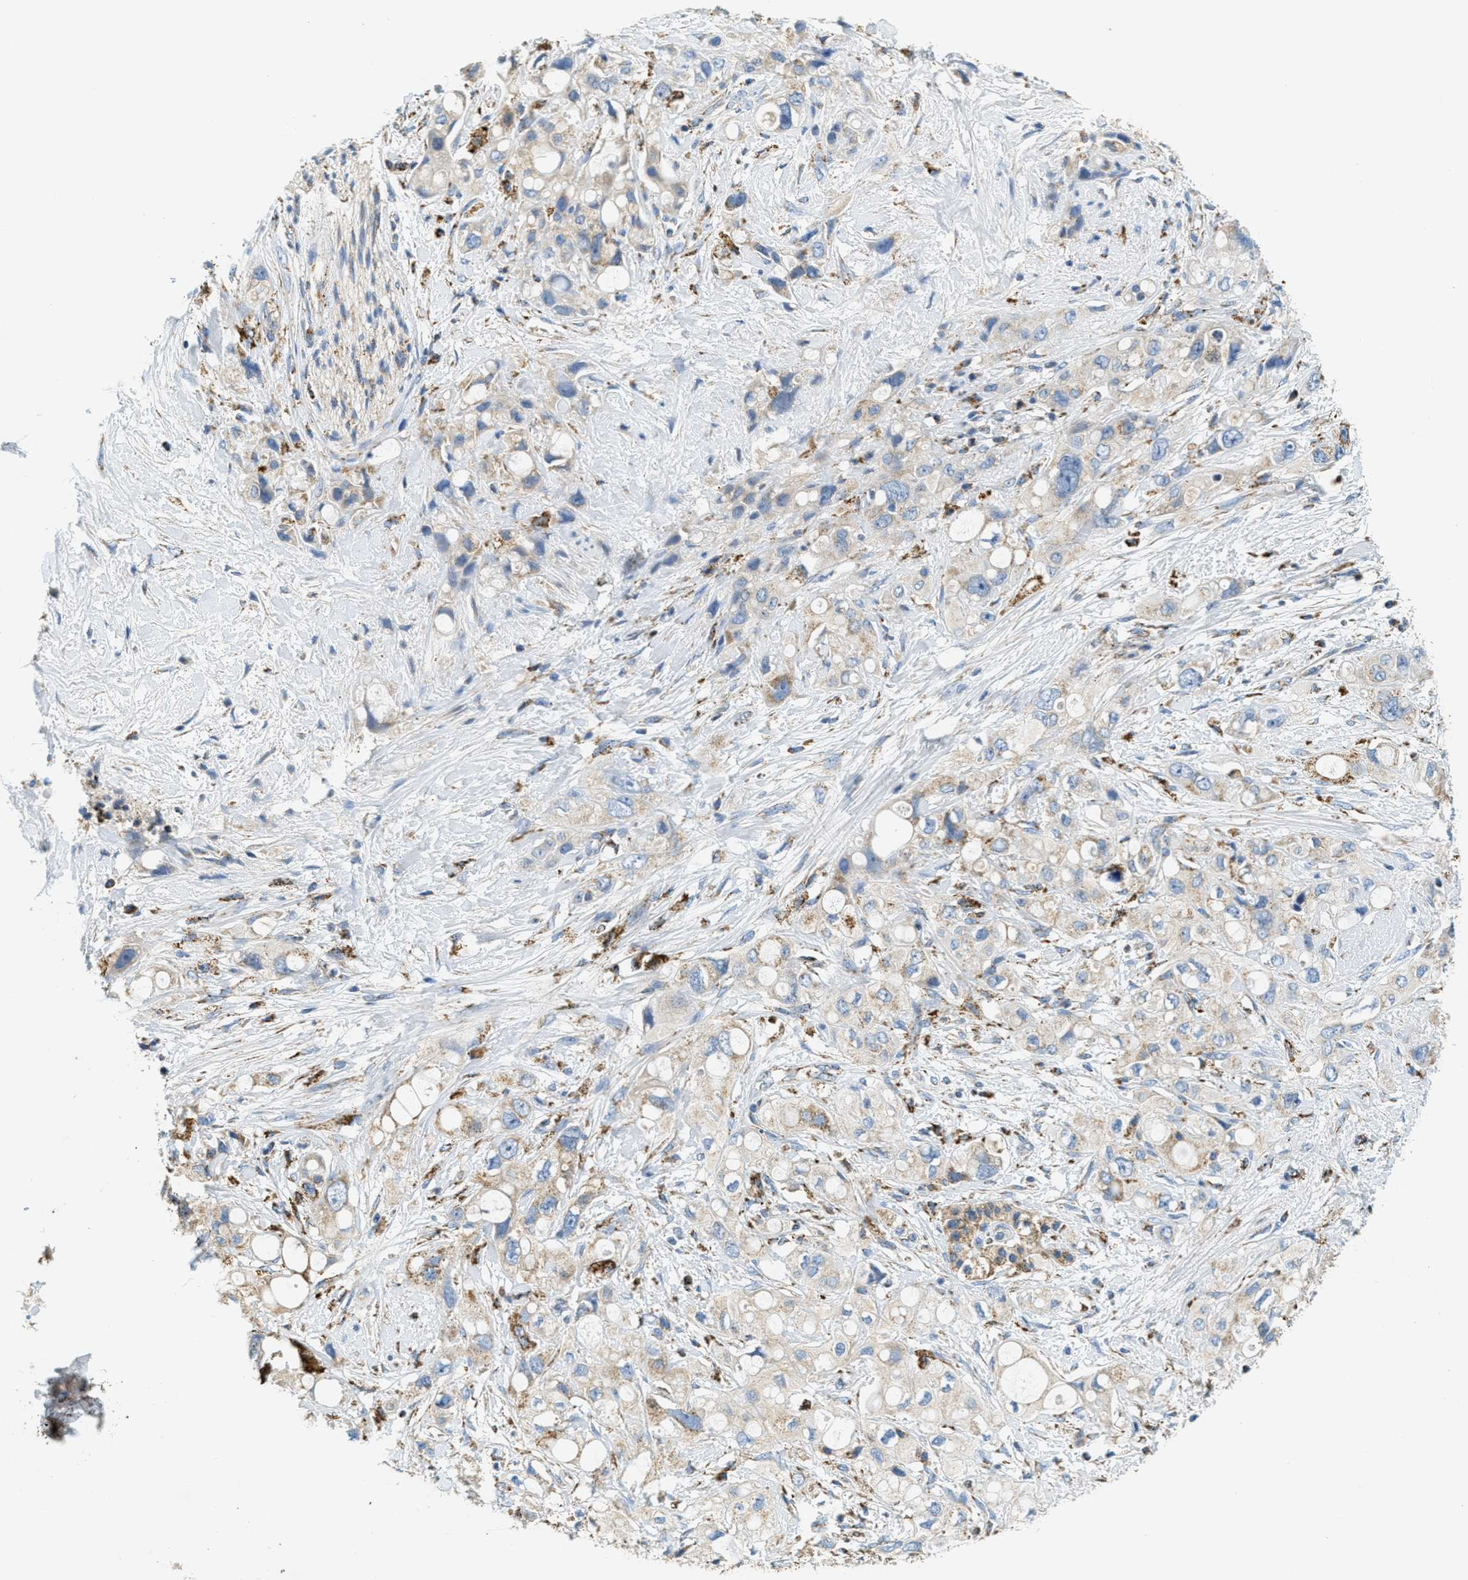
{"staining": {"intensity": "moderate", "quantity": "25%-75%", "location": "cytoplasmic/membranous"}, "tissue": "pancreatic cancer", "cell_type": "Tumor cells", "image_type": "cancer", "snomed": [{"axis": "morphology", "description": "Adenocarcinoma, NOS"}, {"axis": "topography", "description": "Pancreas"}], "caption": "Brown immunohistochemical staining in adenocarcinoma (pancreatic) exhibits moderate cytoplasmic/membranous expression in about 25%-75% of tumor cells. The staining was performed using DAB (3,3'-diaminobenzidine) to visualize the protein expression in brown, while the nuclei were stained in blue with hematoxylin (Magnification: 20x).", "gene": "HLCS", "patient": {"sex": "female", "age": 56}}